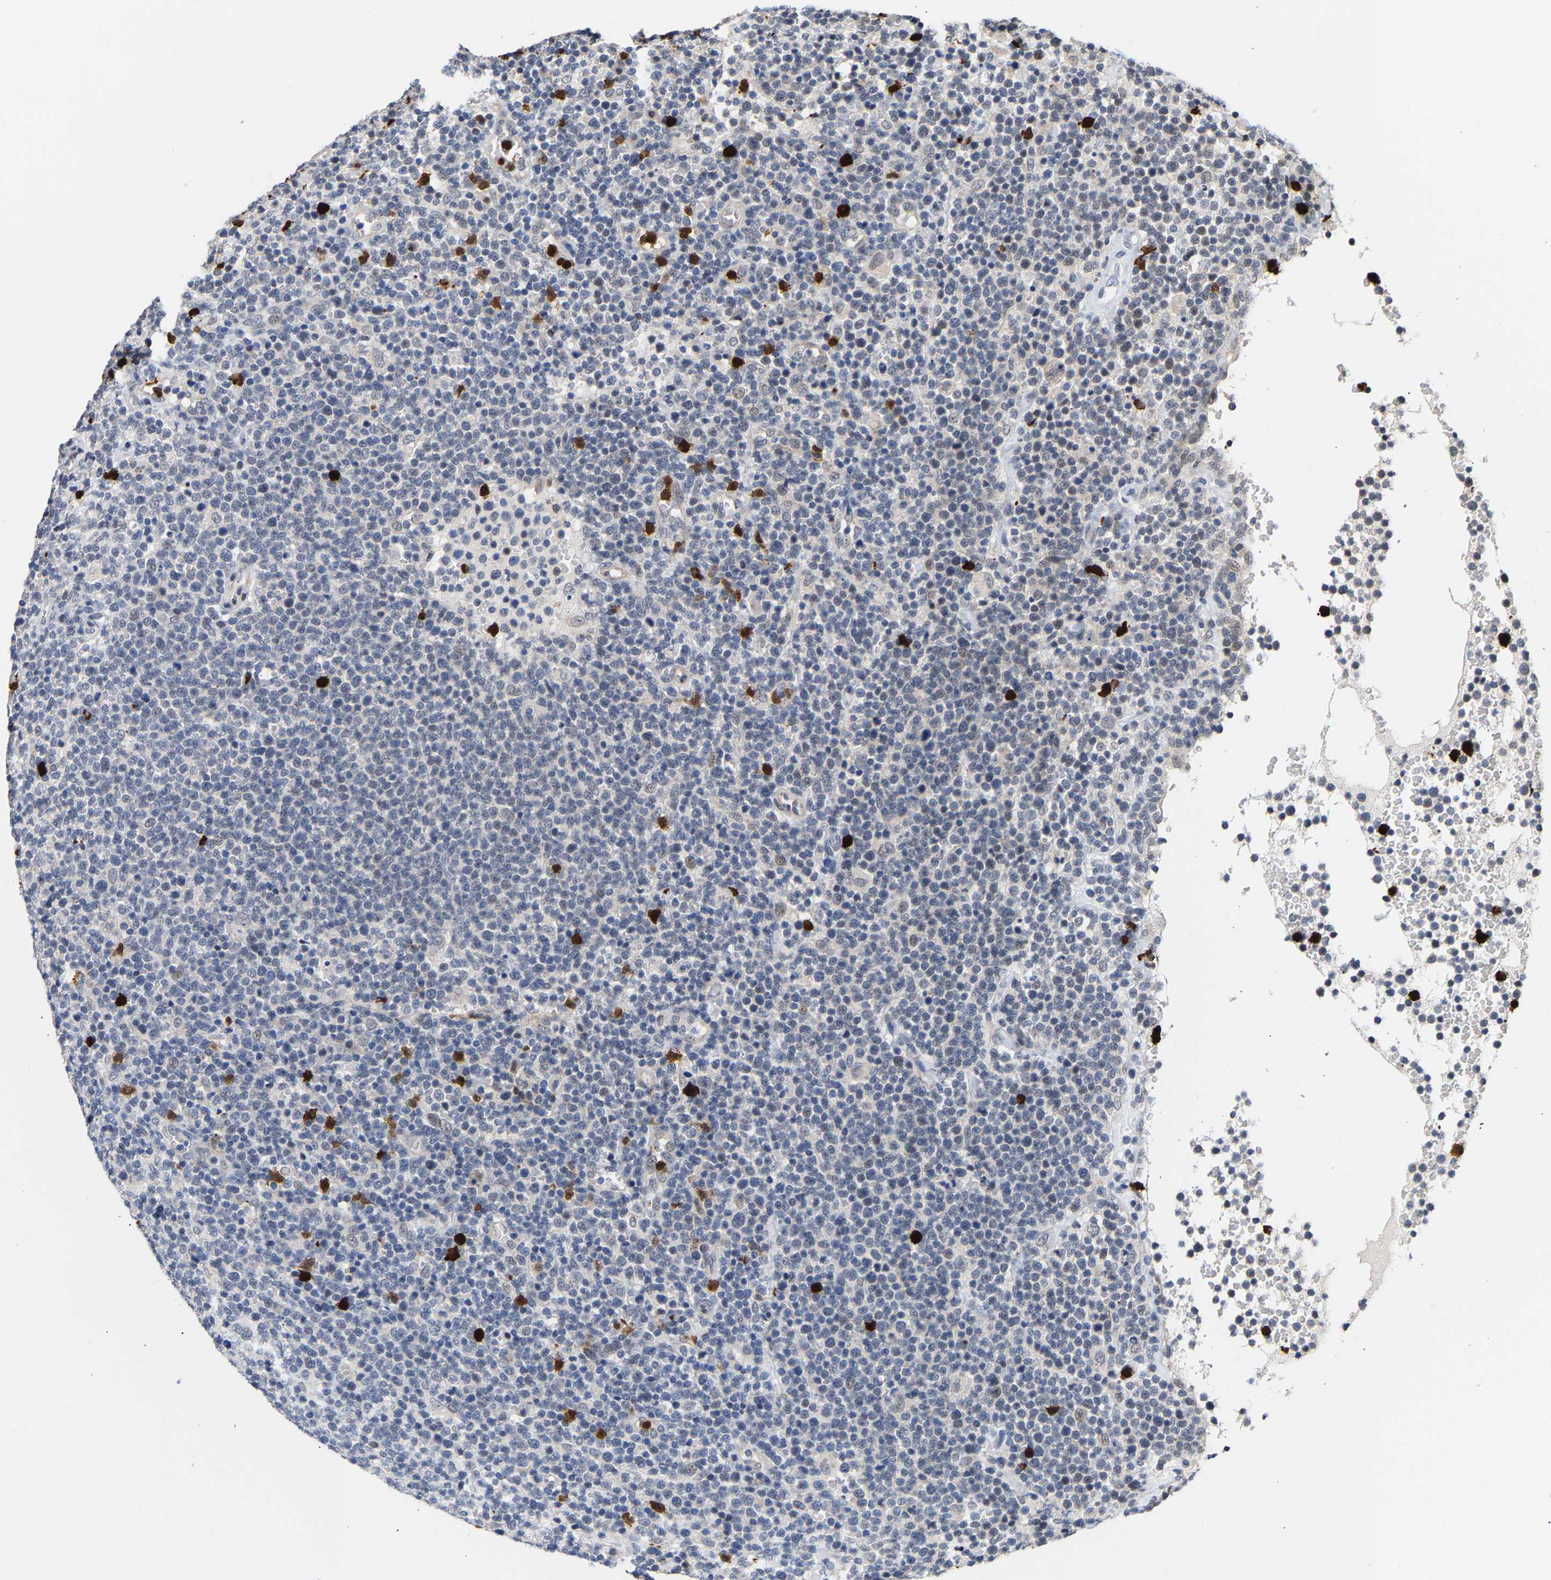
{"staining": {"intensity": "negative", "quantity": "none", "location": "none"}, "tissue": "lymphoma", "cell_type": "Tumor cells", "image_type": "cancer", "snomed": [{"axis": "morphology", "description": "Malignant lymphoma, non-Hodgkin's type, High grade"}, {"axis": "topography", "description": "Lymph node"}], "caption": "Tumor cells are negative for brown protein staining in malignant lymphoma, non-Hodgkin's type (high-grade).", "gene": "TDRD7", "patient": {"sex": "male", "age": 61}}